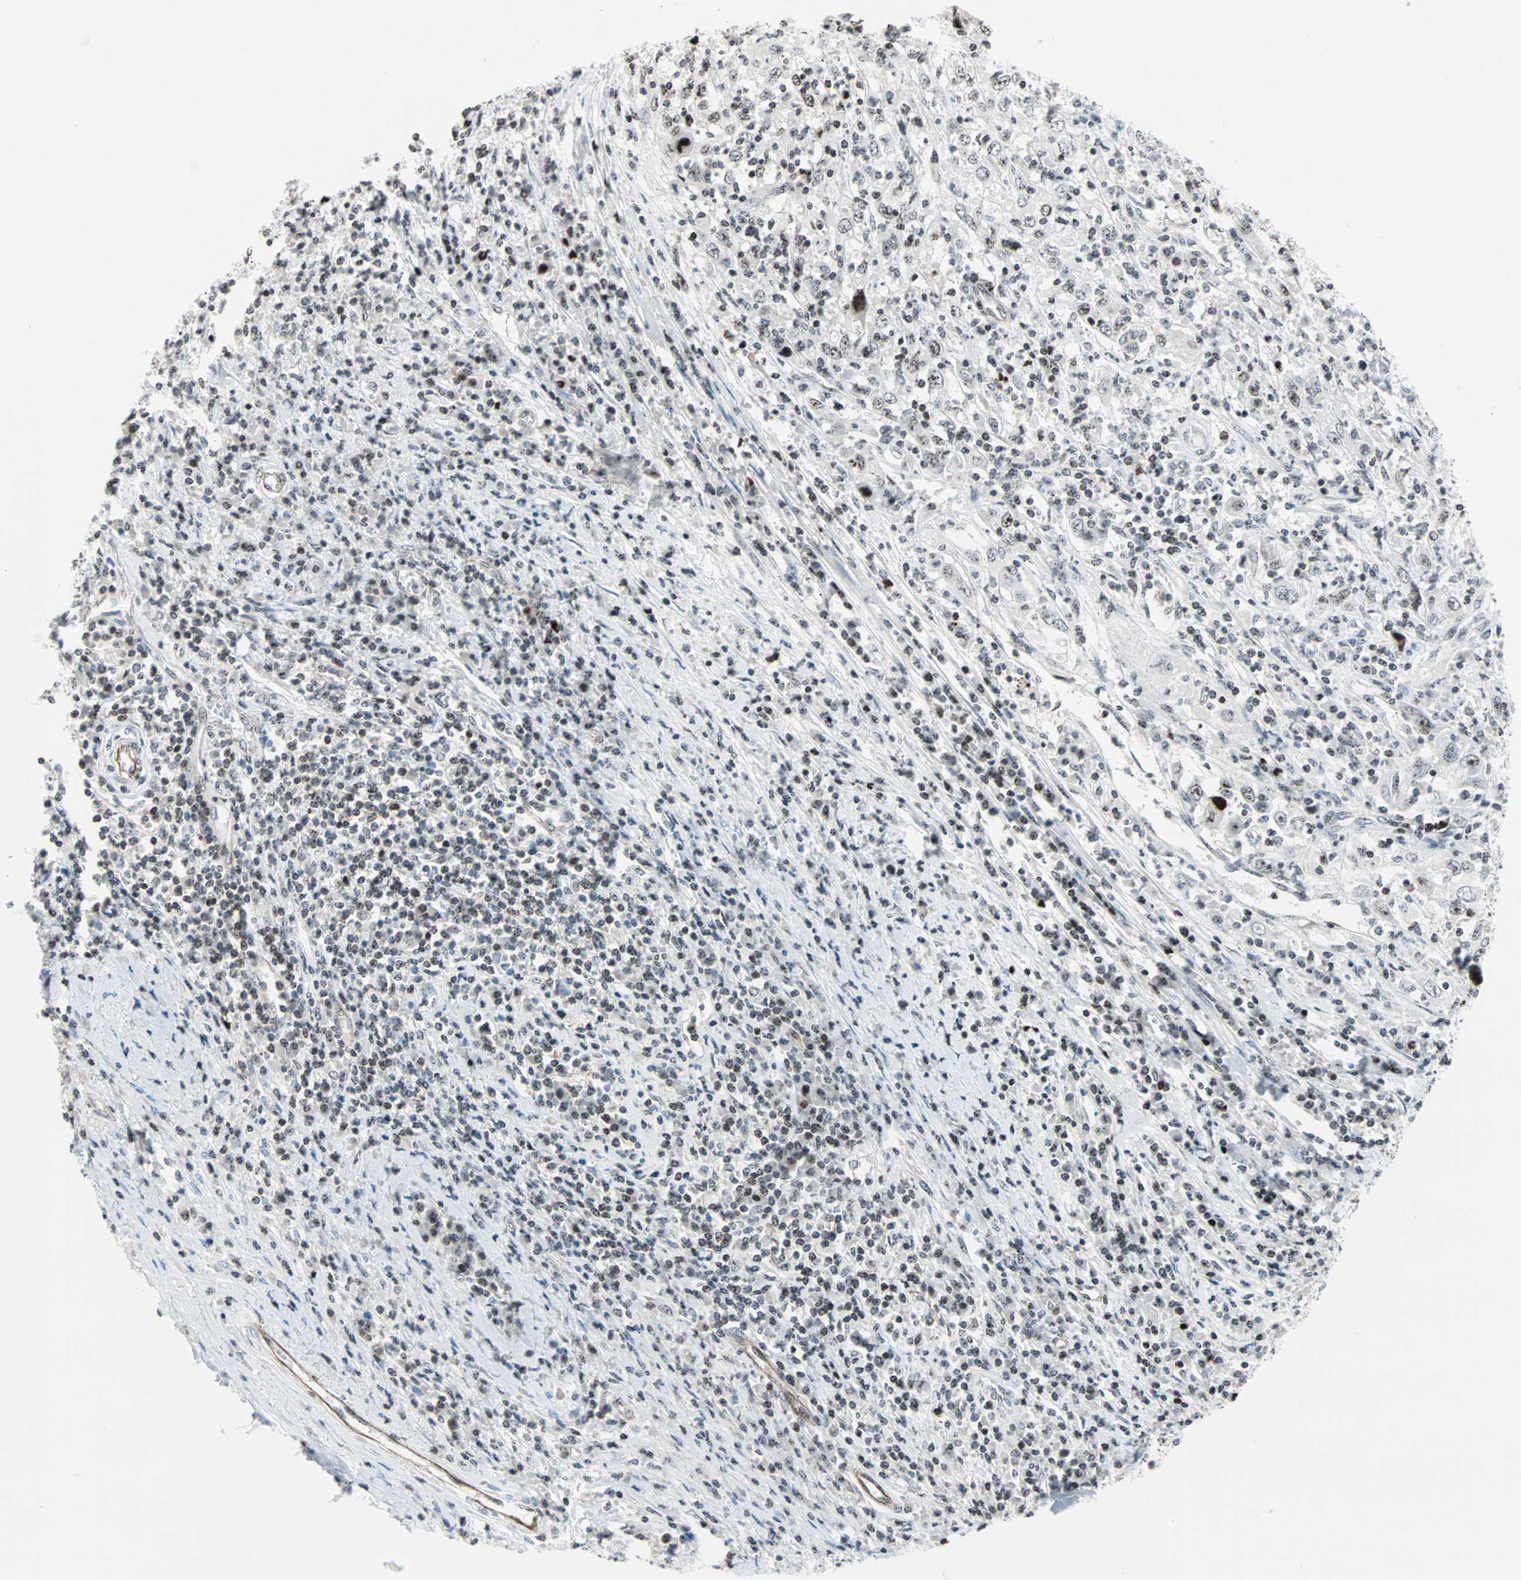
{"staining": {"intensity": "weak", "quantity": ">75%", "location": "nuclear"}, "tissue": "cervical cancer", "cell_type": "Tumor cells", "image_type": "cancer", "snomed": [{"axis": "morphology", "description": "Squamous cell carcinoma, NOS"}, {"axis": "topography", "description": "Cervix"}], "caption": "Human cervical squamous cell carcinoma stained for a protein (brown) reveals weak nuclear positive staining in approximately >75% of tumor cells.", "gene": "CENPA", "patient": {"sex": "female", "age": 46}}